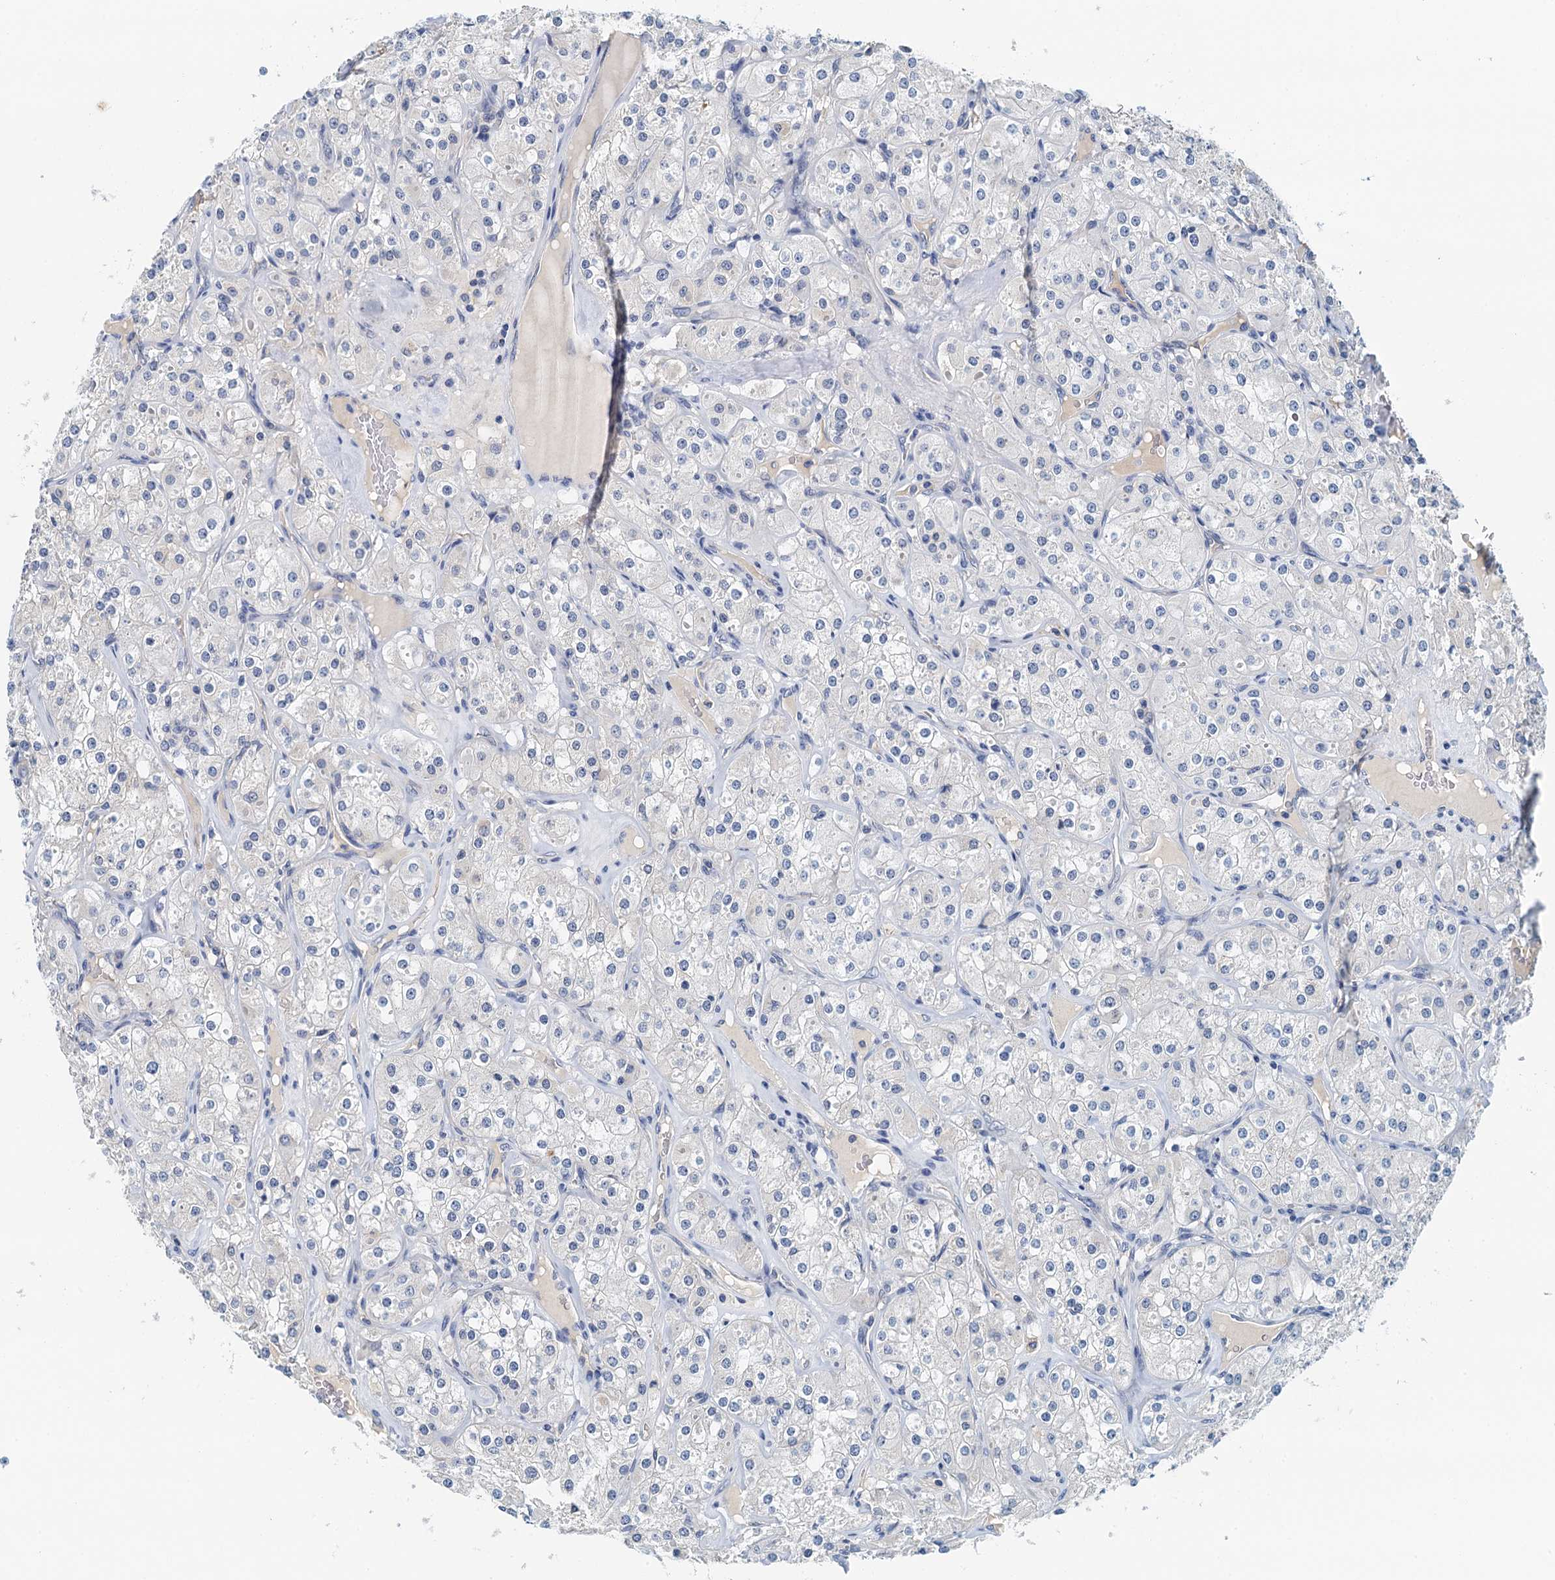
{"staining": {"intensity": "negative", "quantity": "none", "location": "none"}, "tissue": "renal cancer", "cell_type": "Tumor cells", "image_type": "cancer", "snomed": [{"axis": "morphology", "description": "Adenocarcinoma, NOS"}, {"axis": "topography", "description": "Kidney"}], "caption": "Tumor cells are negative for protein expression in human renal cancer (adenocarcinoma). (Brightfield microscopy of DAB immunohistochemistry at high magnification).", "gene": "DTD1", "patient": {"sex": "male", "age": 77}}